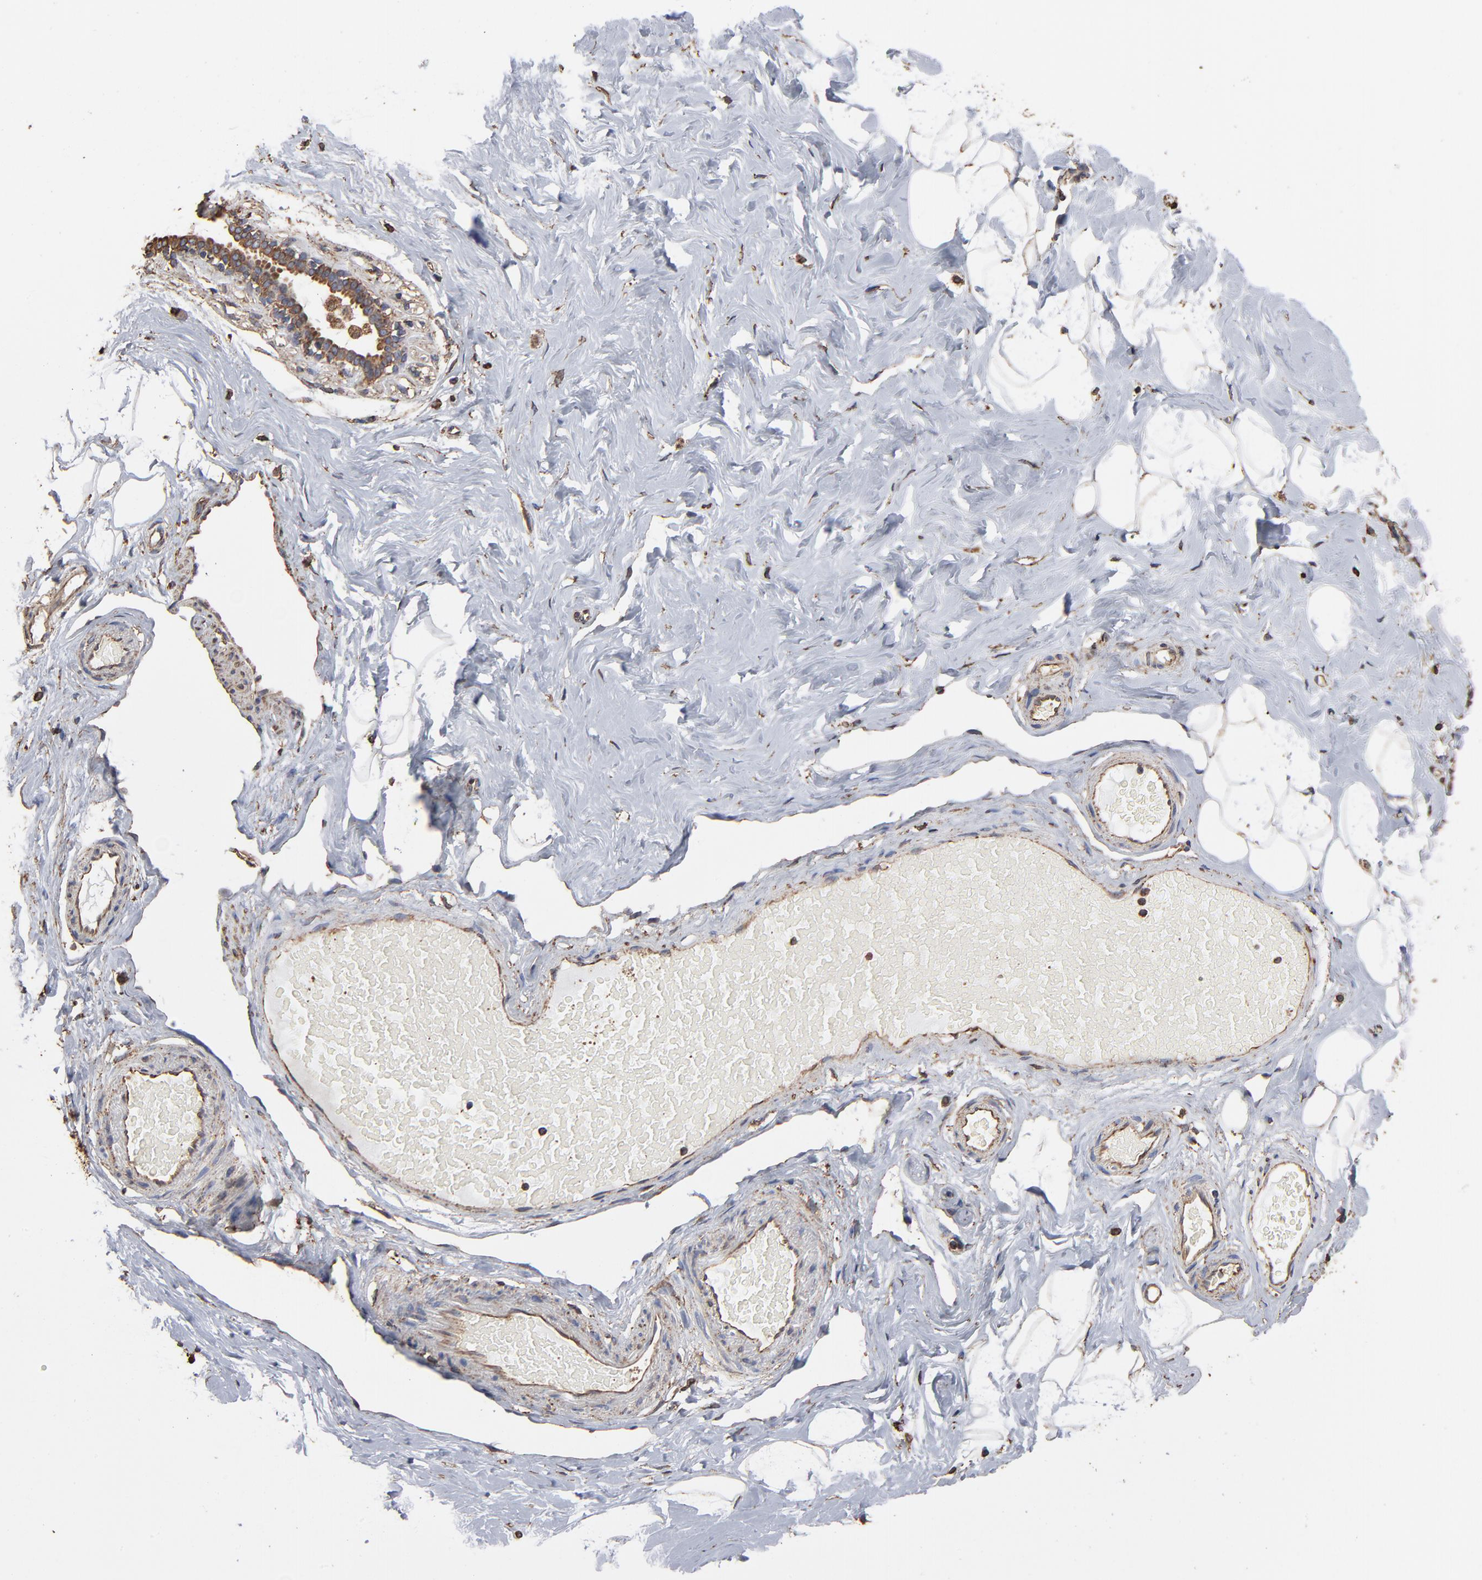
{"staining": {"intensity": "moderate", "quantity": "<25%", "location": "cytoplasmic/membranous"}, "tissue": "breast", "cell_type": "Adipocytes", "image_type": "normal", "snomed": [{"axis": "morphology", "description": "Normal tissue, NOS"}, {"axis": "topography", "description": "Breast"}, {"axis": "topography", "description": "Soft tissue"}], "caption": "Immunohistochemistry (IHC) of normal human breast displays low levels of moderate cytoplasmic/membranous staining in approximately <25% of adipocytes.", "gene": "PDIA3", "patient": {"sex": "female", "age": 75}}